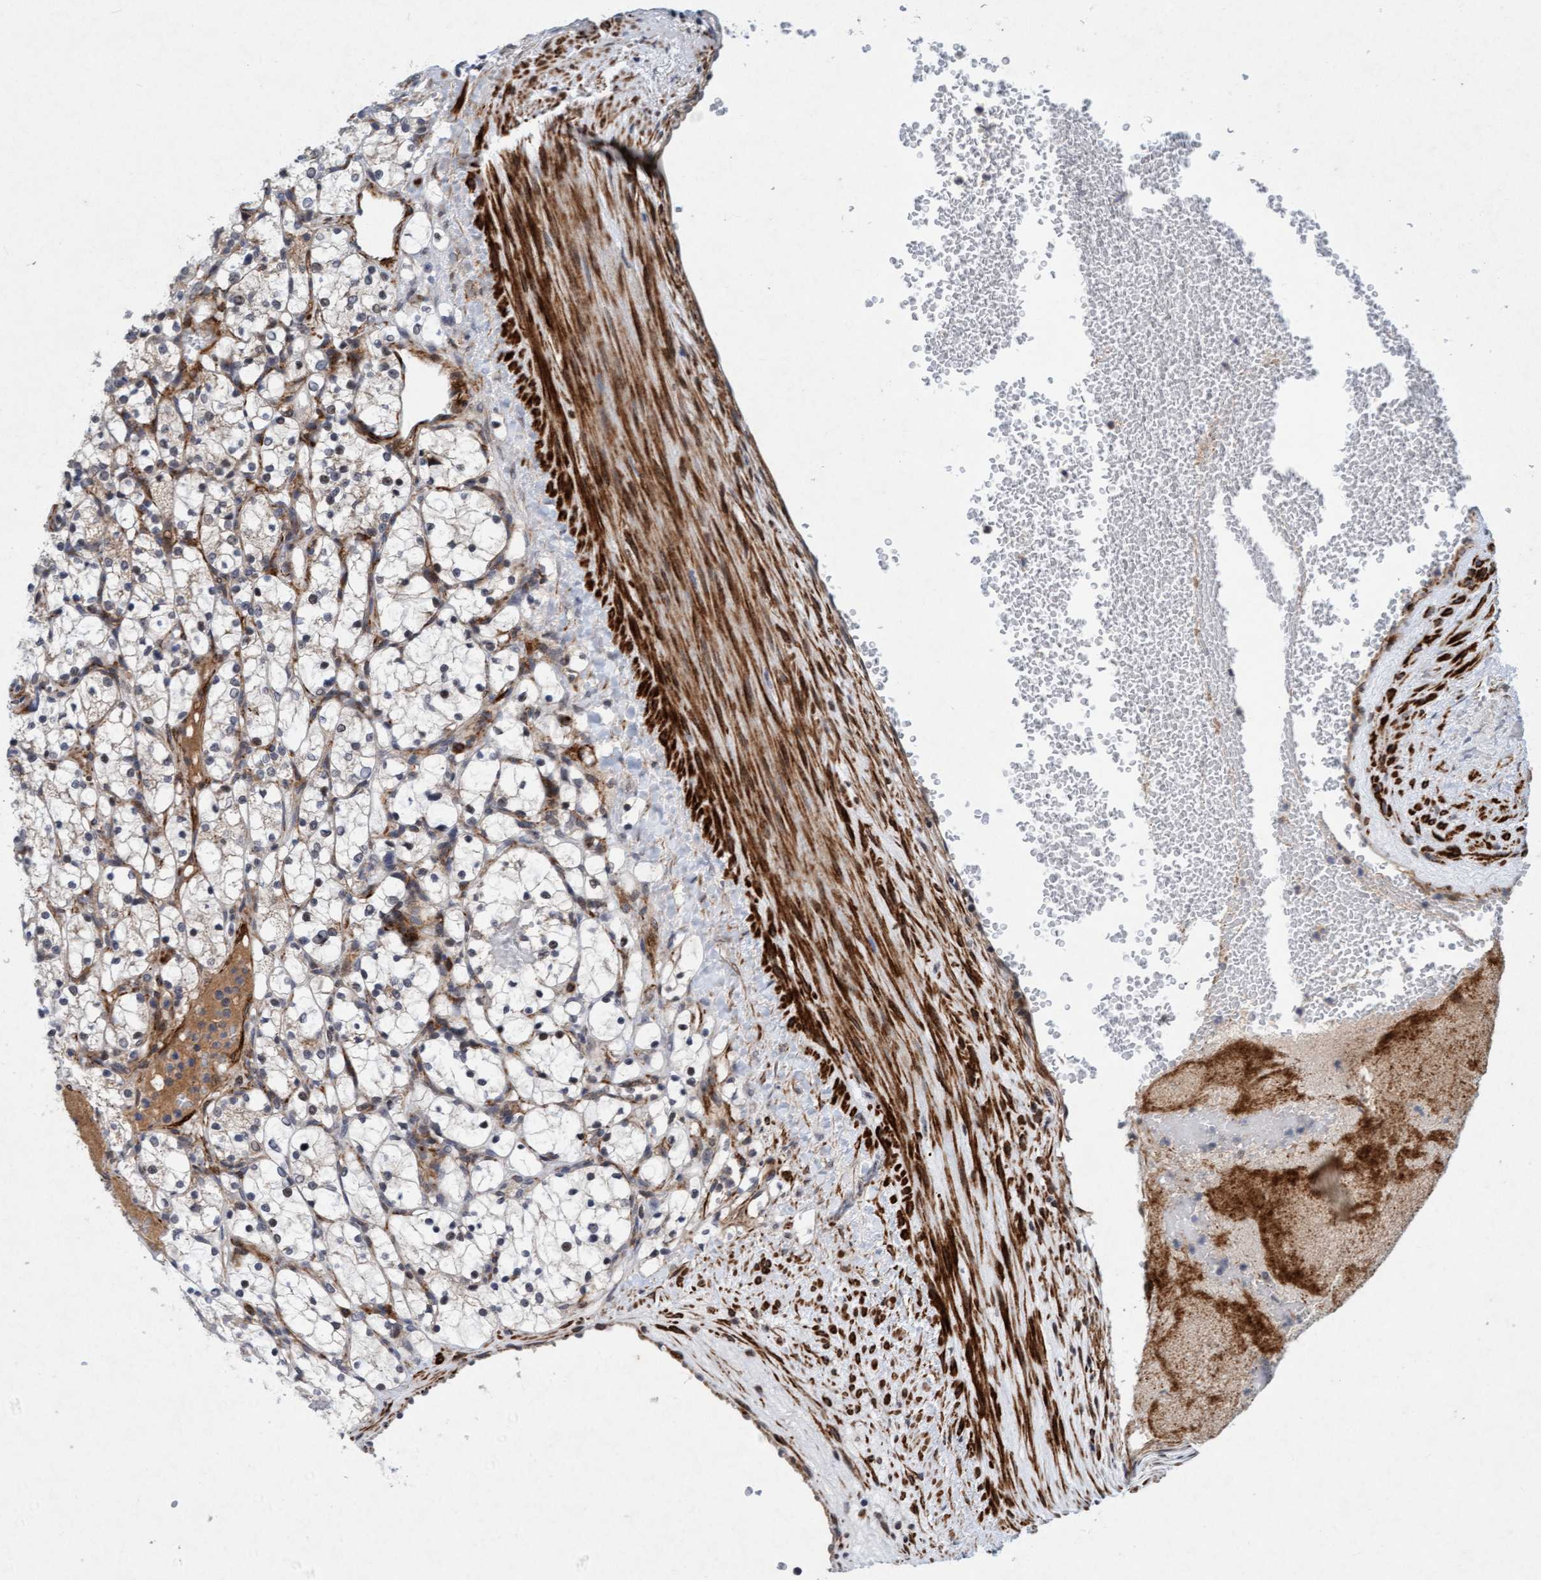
{"staining": {"intensity": "weak", "quantity": "<25%", "location": "cytoplasmic/membranous"}, "tissue": "renal cancer", "cell_type": "Tumor cells", "image_type": "cancer", "snomed": [{"axis": "morphology", "description": "Adenocarcinoma, NOS"}, {"axis": "topography", "description": "Kidney"}], "caption": "Renal cancer was stained to show a protein in brown. There is no significant expression in tumor cells.", "gene": "TMEM70", "patient": {"sex": "female", "age": 69}}